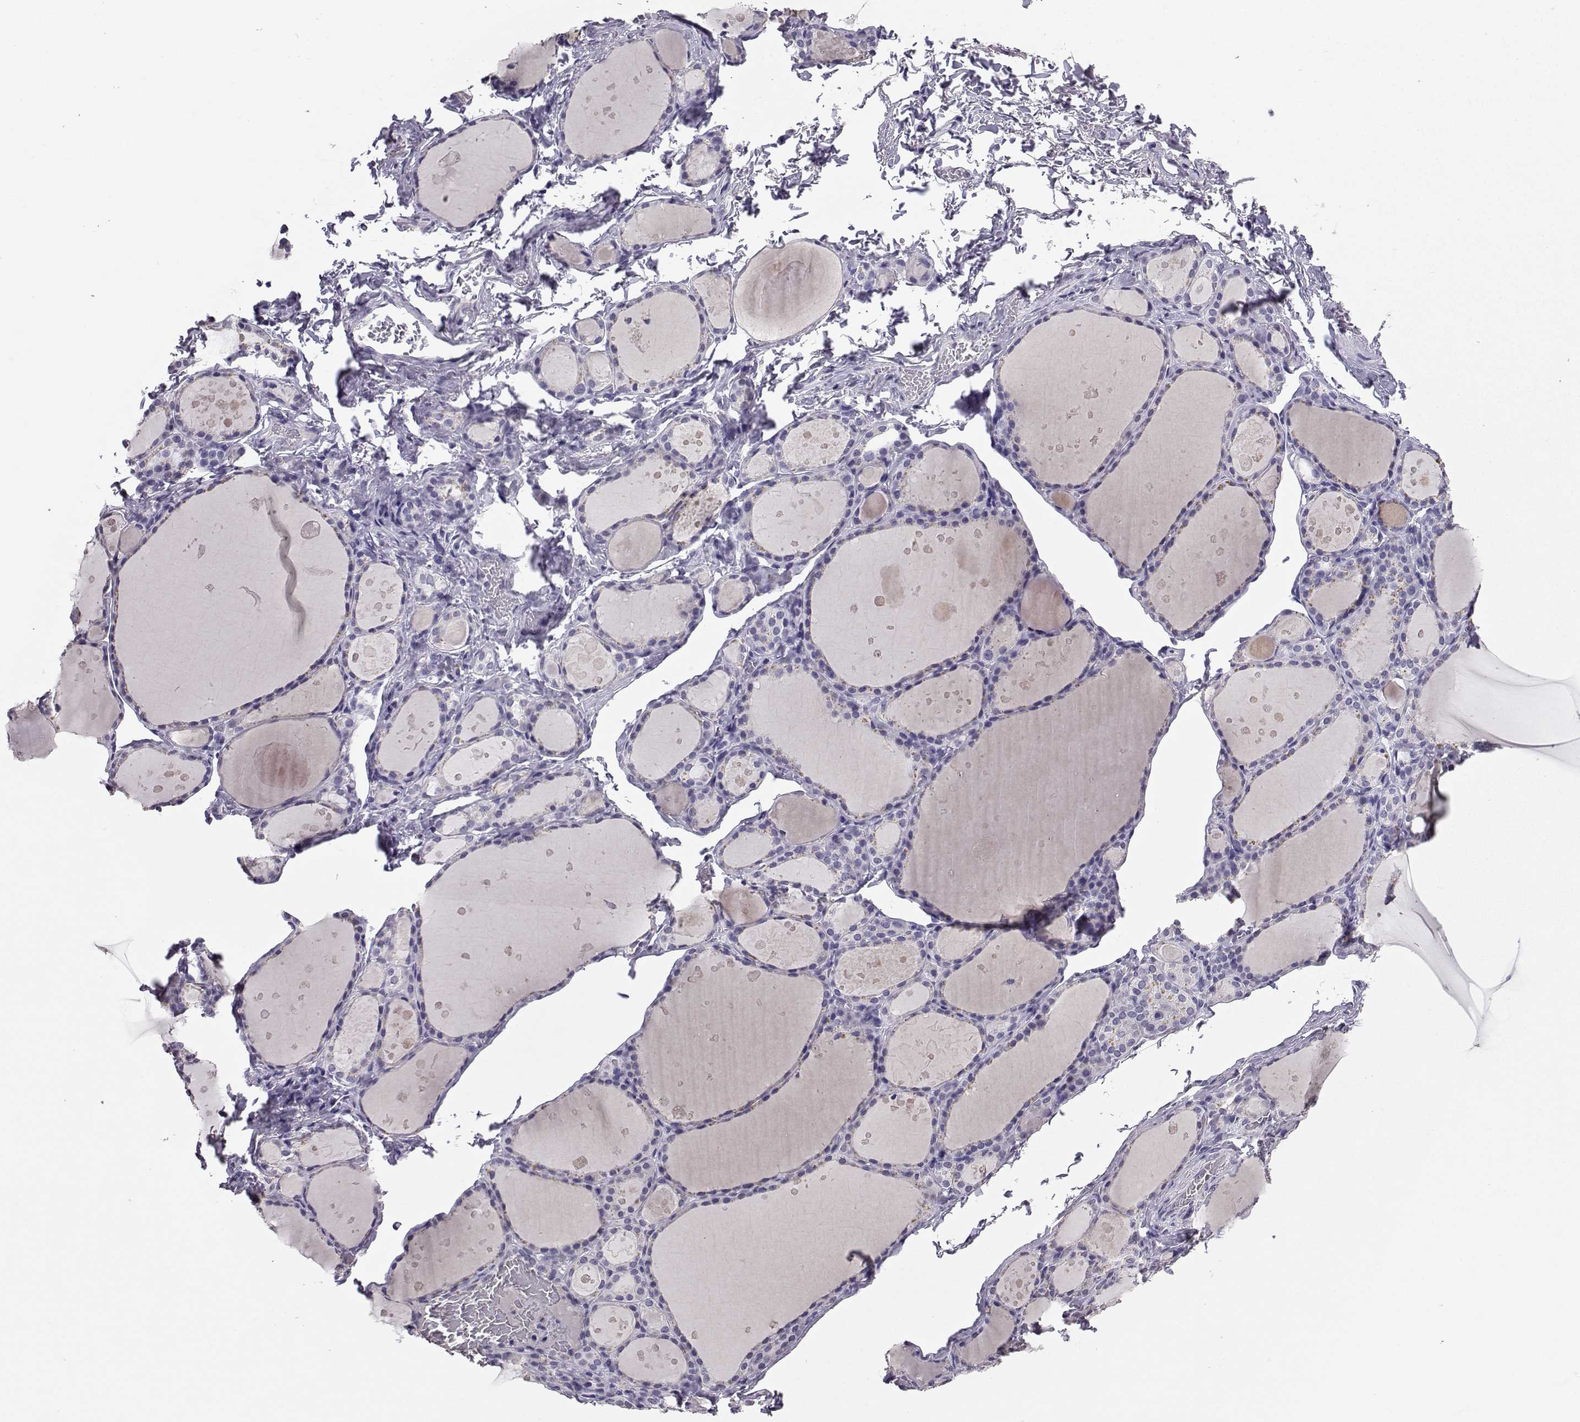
{"staining": {"intensity": "negative", "quantity": "none", "location": "none"}, "tissue": "thyroid gland", "cell_type": "Glandular cells", "image_type": "normal", "snomed": [{"axis": "morphology", "description": "Normal tissue, NOS"}, {"axis": "topography", "description": "Thyroid gland"}], "caption": "DAB (3,3'-diaminobenzidine) immunohistochemical staining of normal thyroid gland displays no significant staining in glandular cells.", "gene": "SPAG11A", "patient": {"sex": "male", "age": 68}}